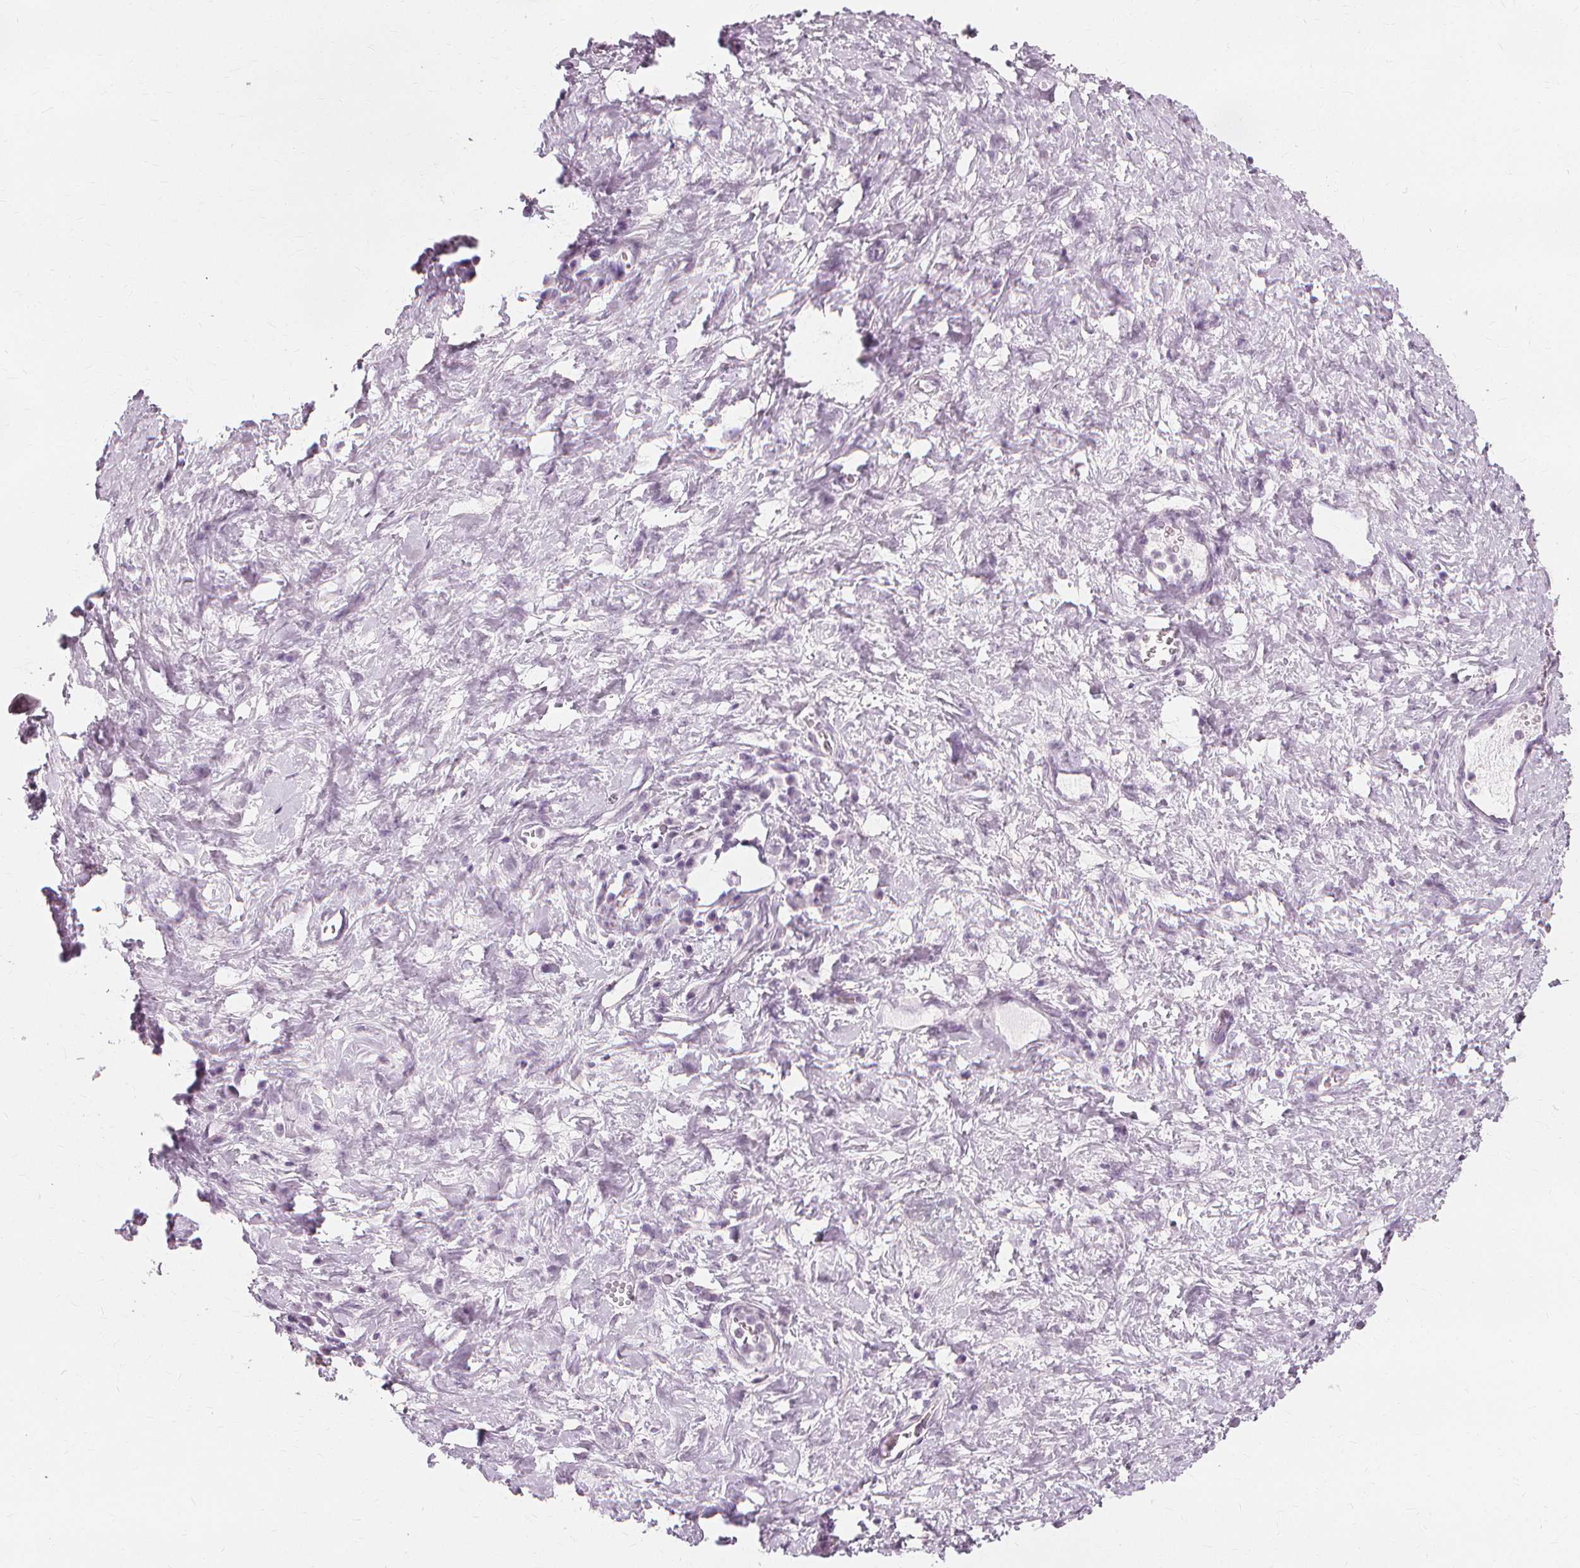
{"staining": {"intensity": "negative", "quantity": "none", "location": "none"}, "tissue": "stomach cancer", "cell_type": "Tumor cells", "image_type": "cancer", "snomed": [{"axis": "morphology", "description": "Normal tissue, NOS"}, {"axis": "morphology", "description": "Adenocarcinoma, NOS"}, {"axis": "topography", "description": "Stomach"}], "caption": "Adenocarcinoma (stomach) was stained to show a protein in brown. There is no significant expression in tumor cells.", "gene": "MUC12", "patient": {"sex": "female", "age": 64}}